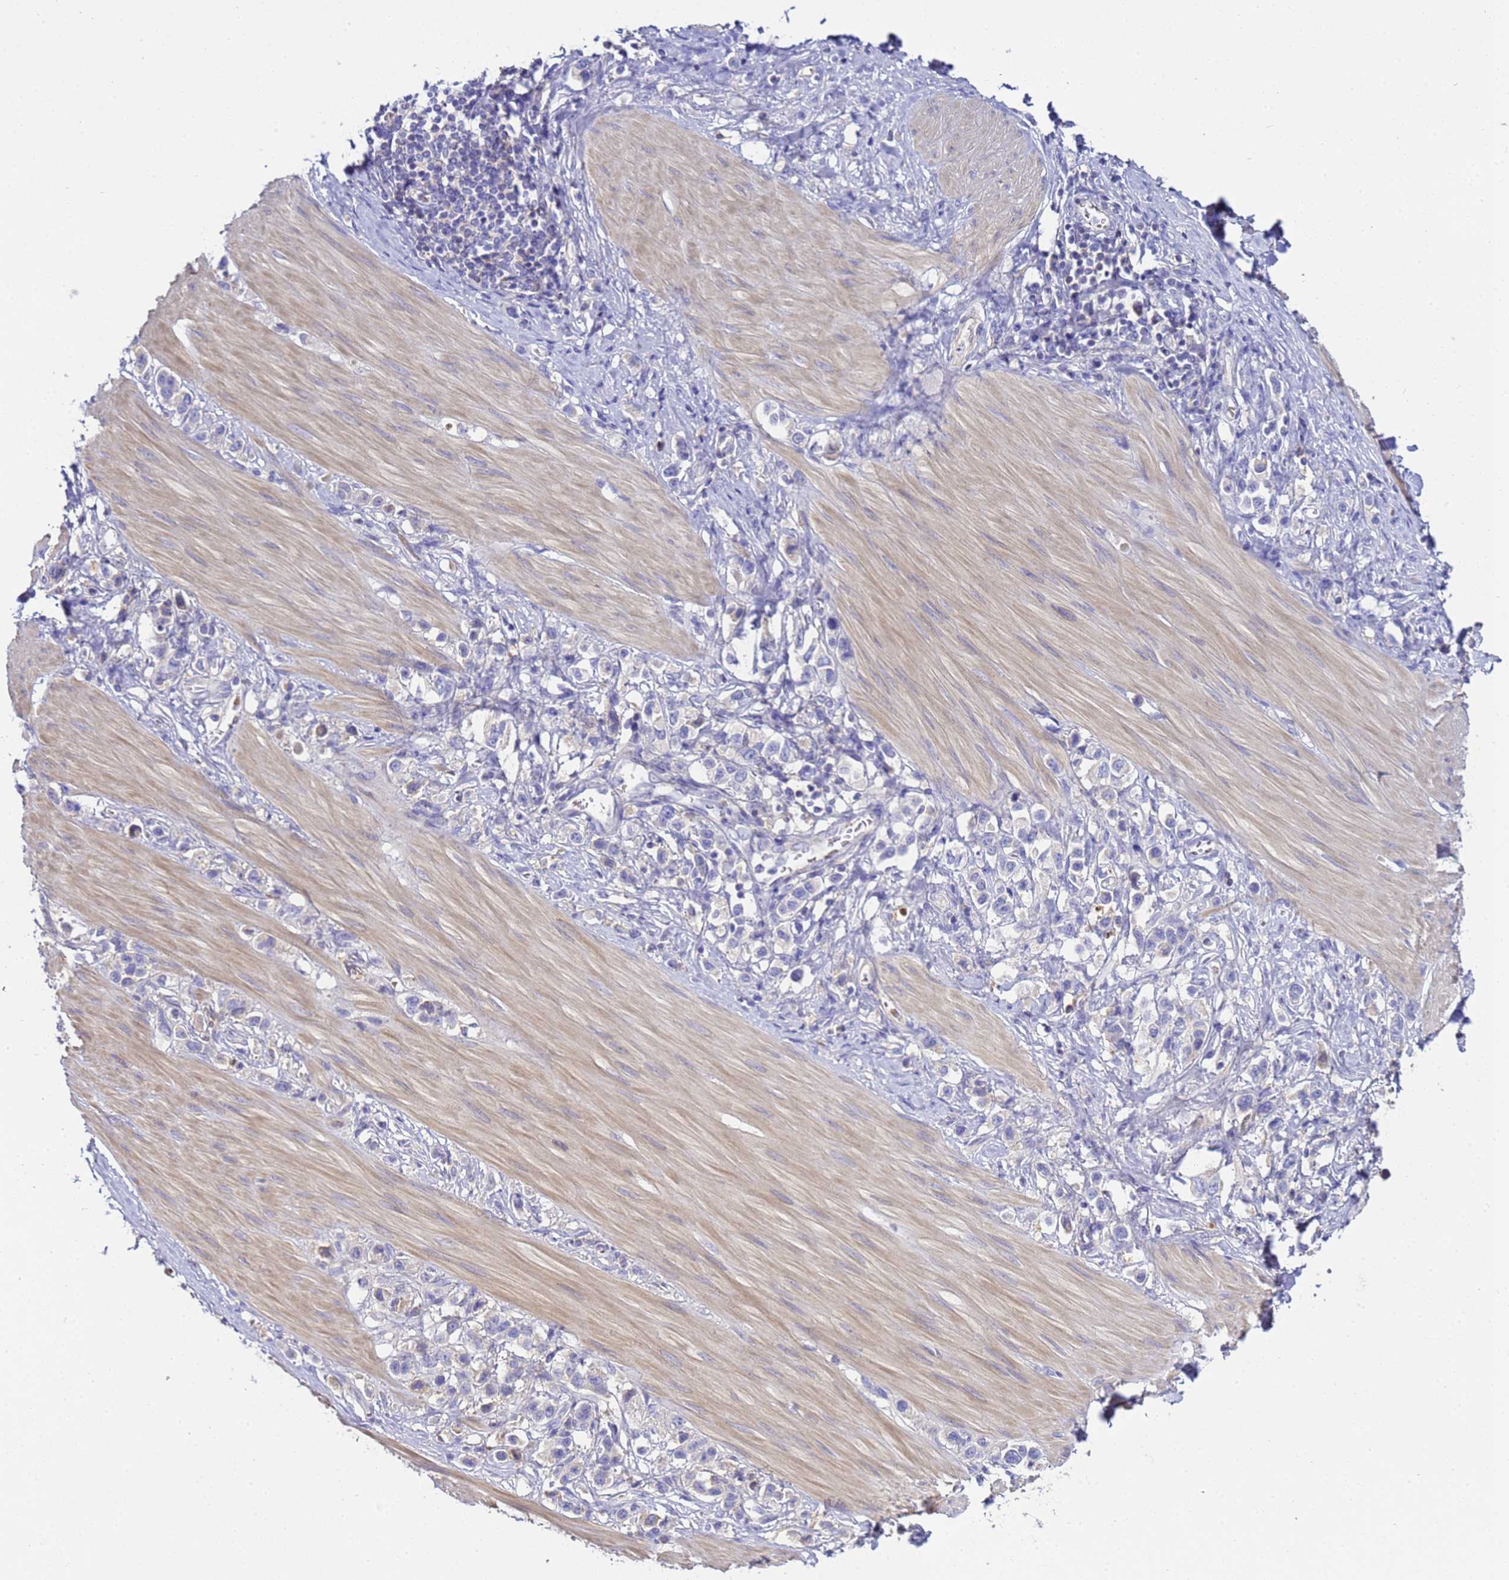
{"staining": {"intensity": "negative", "quantity": "none", "location": "none"}, "tissue": "stomach cancer", "cell_type": "Tumor cells", "image_type": "cancer", "snomed": [{"axis": "morphology", "description": "Adenocarcinoma, NOS"}, {"axis": "topography", "description": "Stomach"}], "caption": "Tumor cells are negative for protein expression in human stomach cancer (adenocarcinoma).", "gene": "TBCD", "patient": {"sex": "female", "age": 65}}